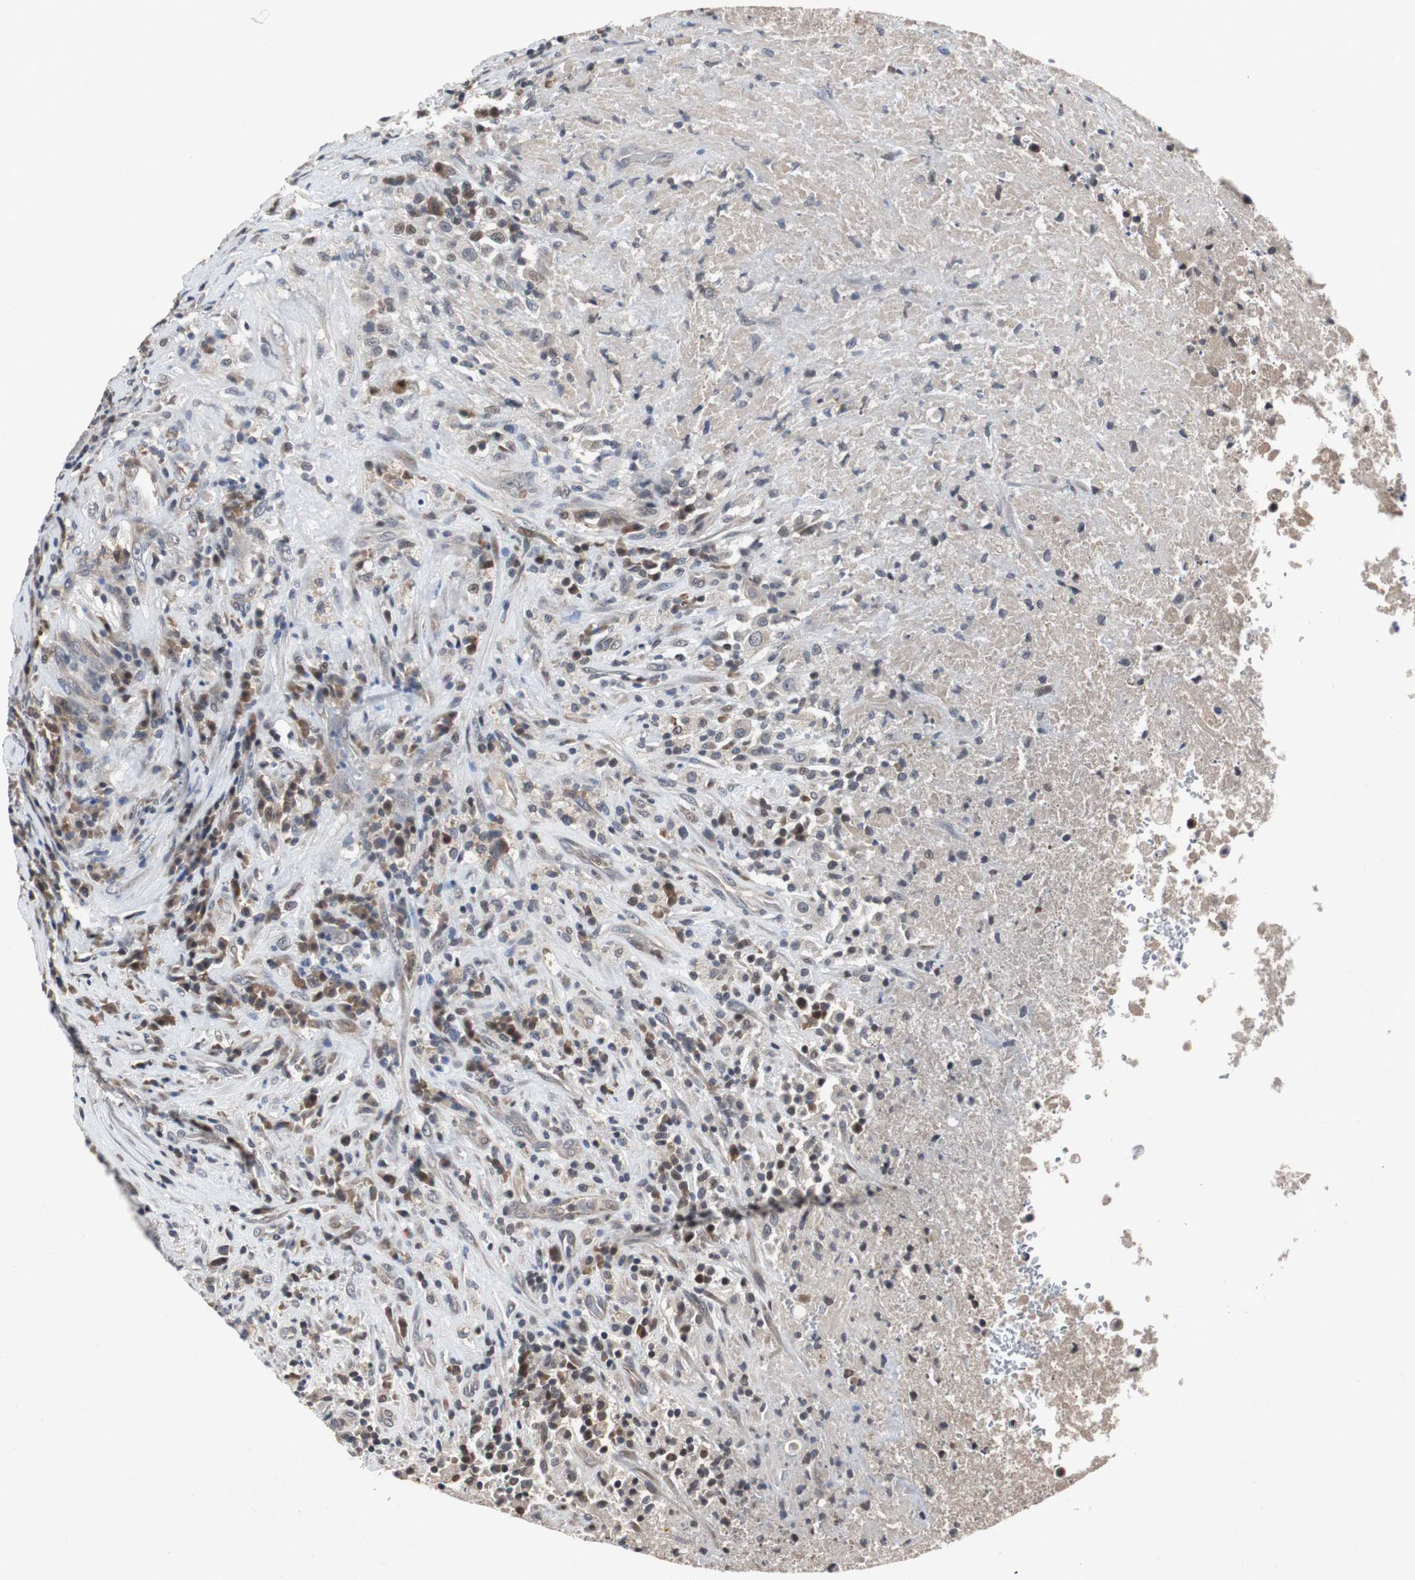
{"staining": {"intensity": "moderate", "quantity": ">75%", "location": "cytoplasmic/membranous"}, "tissue": "testis cancer", "cell_type": "Tumor cells", "image_type": "cancer", "snomed": [{"axis": "morphology", "description": "Necrosis, NOS"}, {"axis": "morphology", "description": "Carcinoma, Embryonal, NOS"}, {"axis": "topography", "description": "Testis"}], "caption": "Testis embryonal carcinoma stained with IHC shows moderate cytoplasmic/membranous expression in about >75% of tumor cells.", "gene": "TP63", "patient": {"sex": "male", "age": 19}}